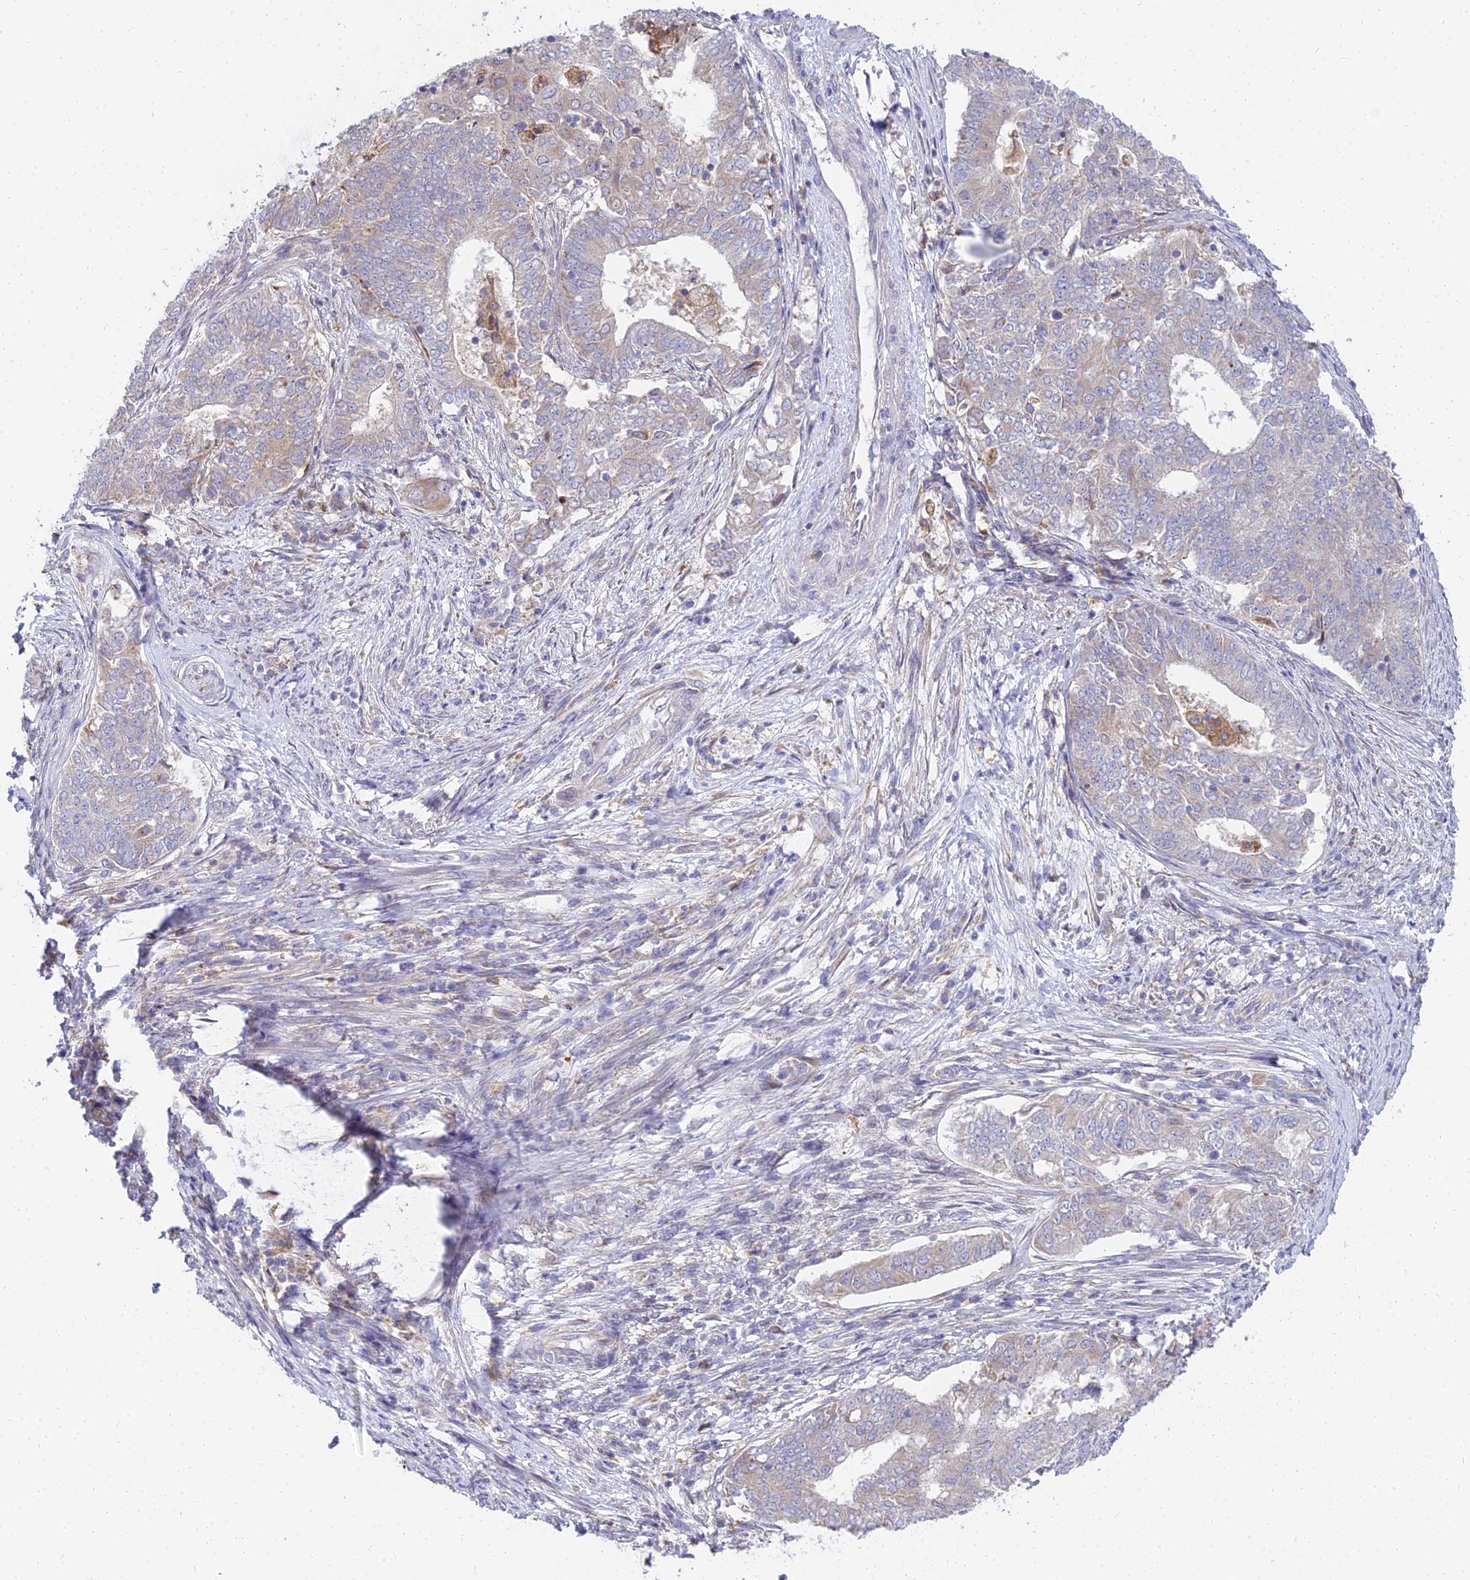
{"staining": {"intensity": "negative", "quantity": "none", "location": "none"}, "tissue": "endometrial cancer", "cell_type": "Tumor cells", "image_type": "cancer", "snomed": [{"axis": "morphology", "description": "Adenocarcinoma, NOS"}, {"axis": "topography", "description": "Endometrium"}], "caption": "Endometrial cancer (adenocarcinoma) was stained to show a protein in brown. There is no significant expression in tumor cells. (DAB (3,3'-diaminobenzidine) immunohistochemistry (IHC) with hematoxylin counter stain).", "gene": "ARL8B", "patient": {"sex": "female", "age": 62}}